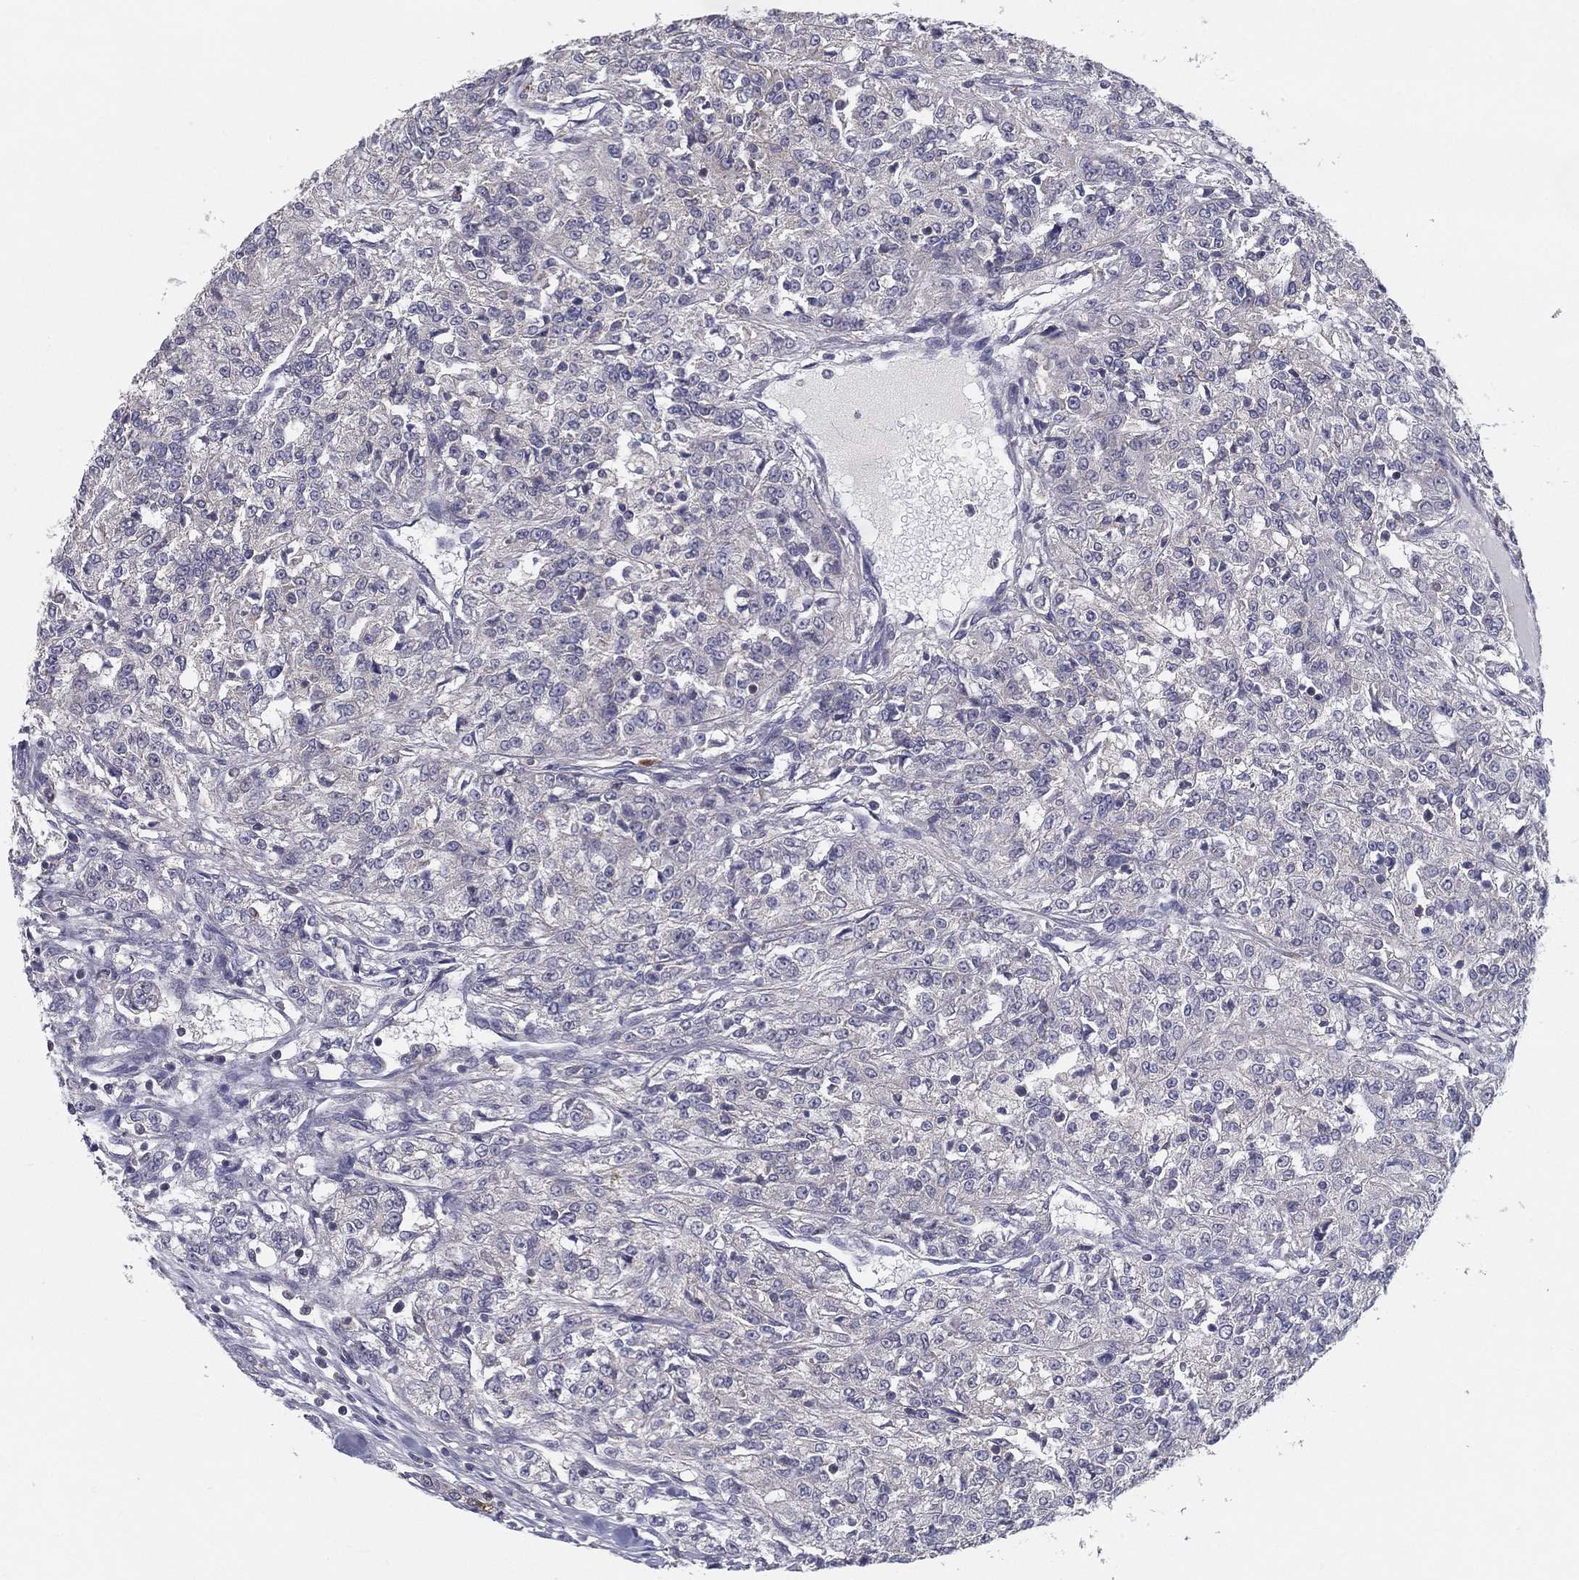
{"staining": {"intensity": "negative", "quantity": "none", "location": "none"}, "tissue": "renal cancer", "cell_type": "Tumor cells", "image_type": "cancer", "snomed": [{"axis": "morphology", "description": "Adenocarcinoma, NOS"}, {"axis": "topography", "description": "Kidney"}], "caption": "Renal cancer (adenocarcinoma) was stained to show a protein in brown. There is no significant staining in tumor cells.", "gene": "PCSK1", "patient": {"sex": "female", "age": 63}}